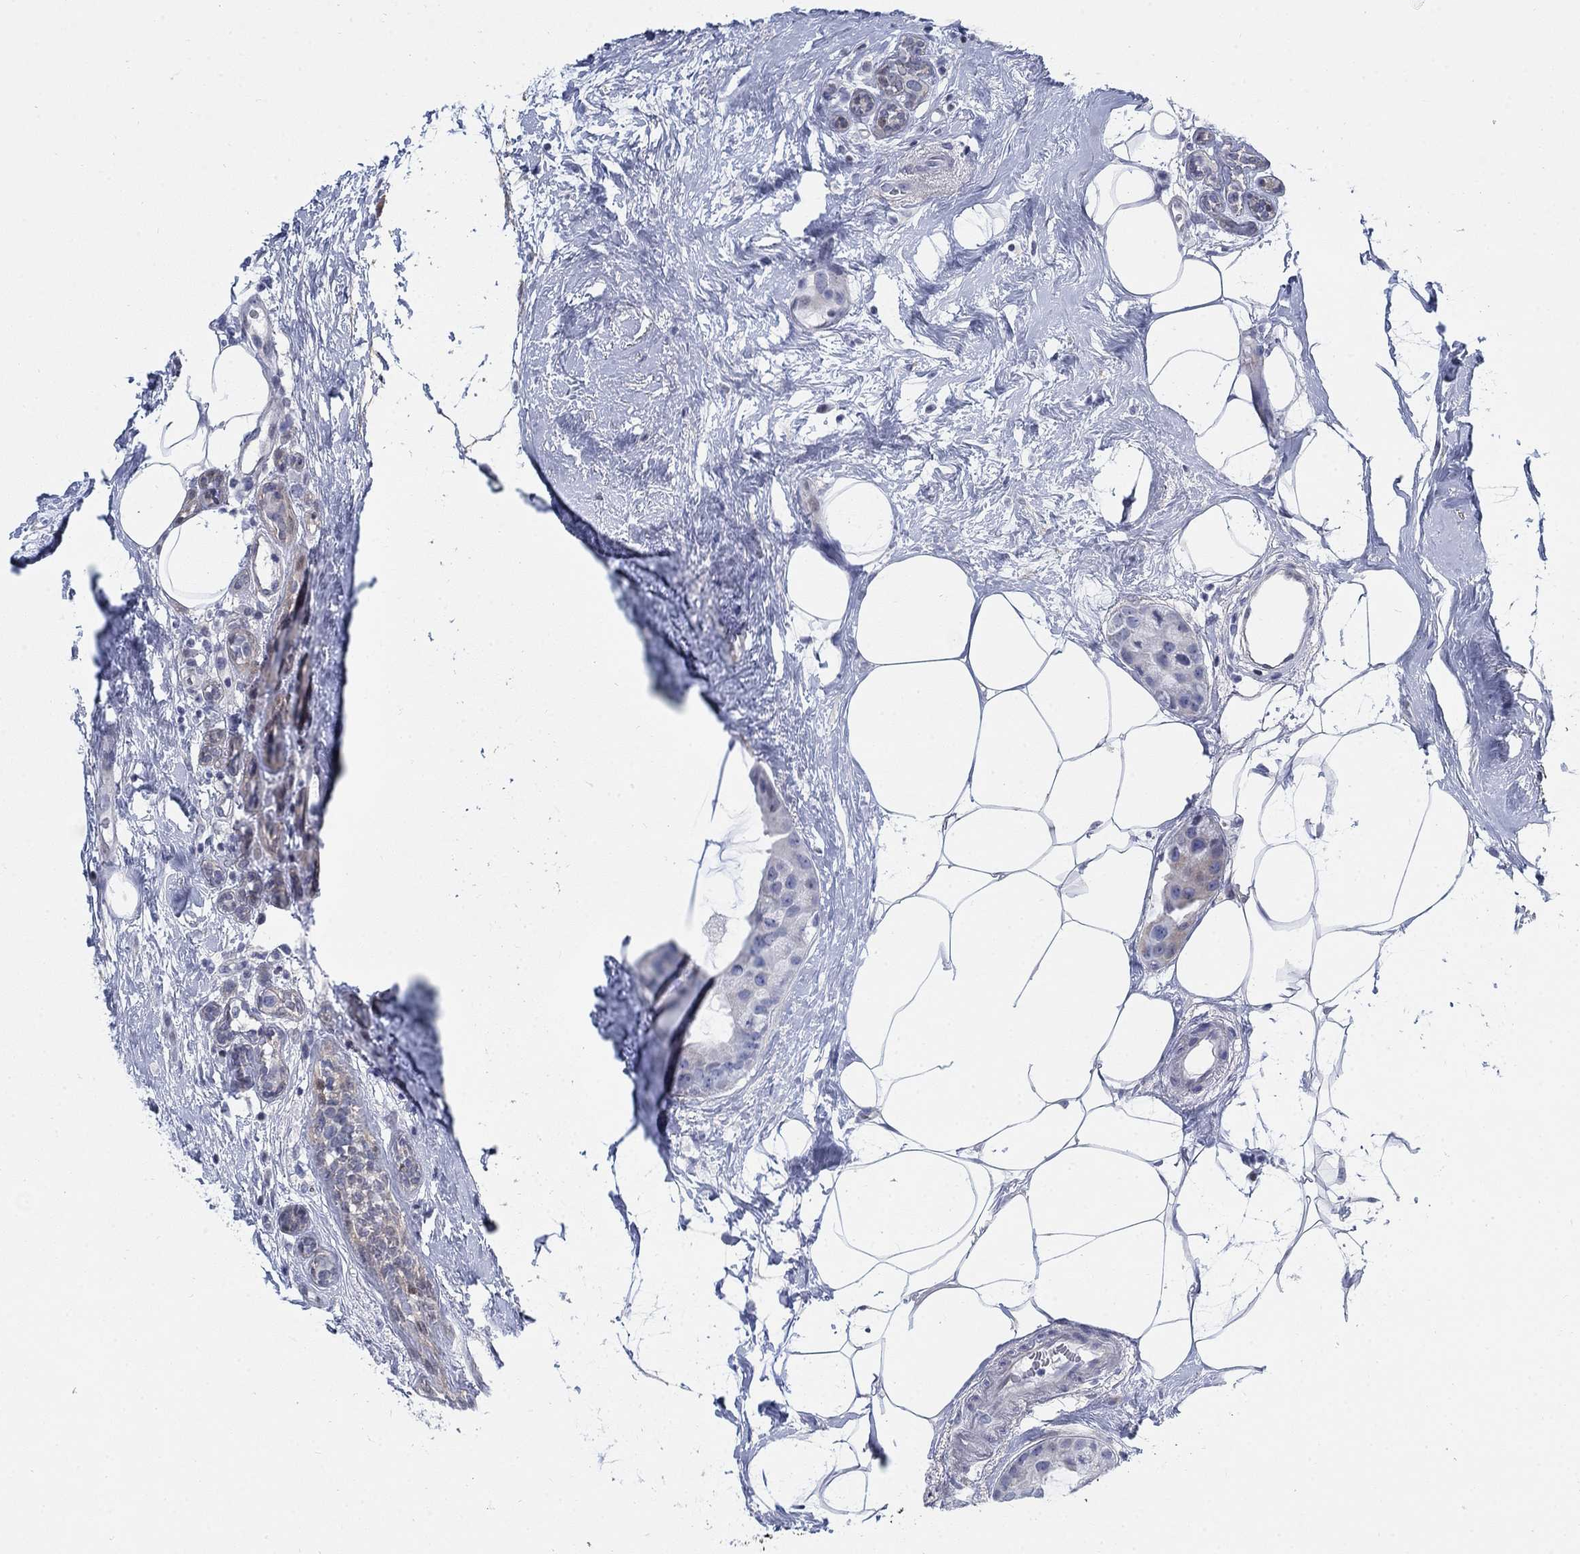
{"staining": {"intensity": "negative", "quantity": "none", "location": "none"}, "tissue": "breast cancer", "cell_type": "Tumor cells", "image_type": "cancer", "snomed": [{"axis": "morphology", "description": "Duct carcinoma"}, {"axis": "topography", "description": "Breast"}], "caption": "Protein analysis of breast infiltrating ductal carcinoma exhibits no significant positivity in tumor cells.", "gene": "MYO3A", "patient": {"sex": "female", "age": 45}}